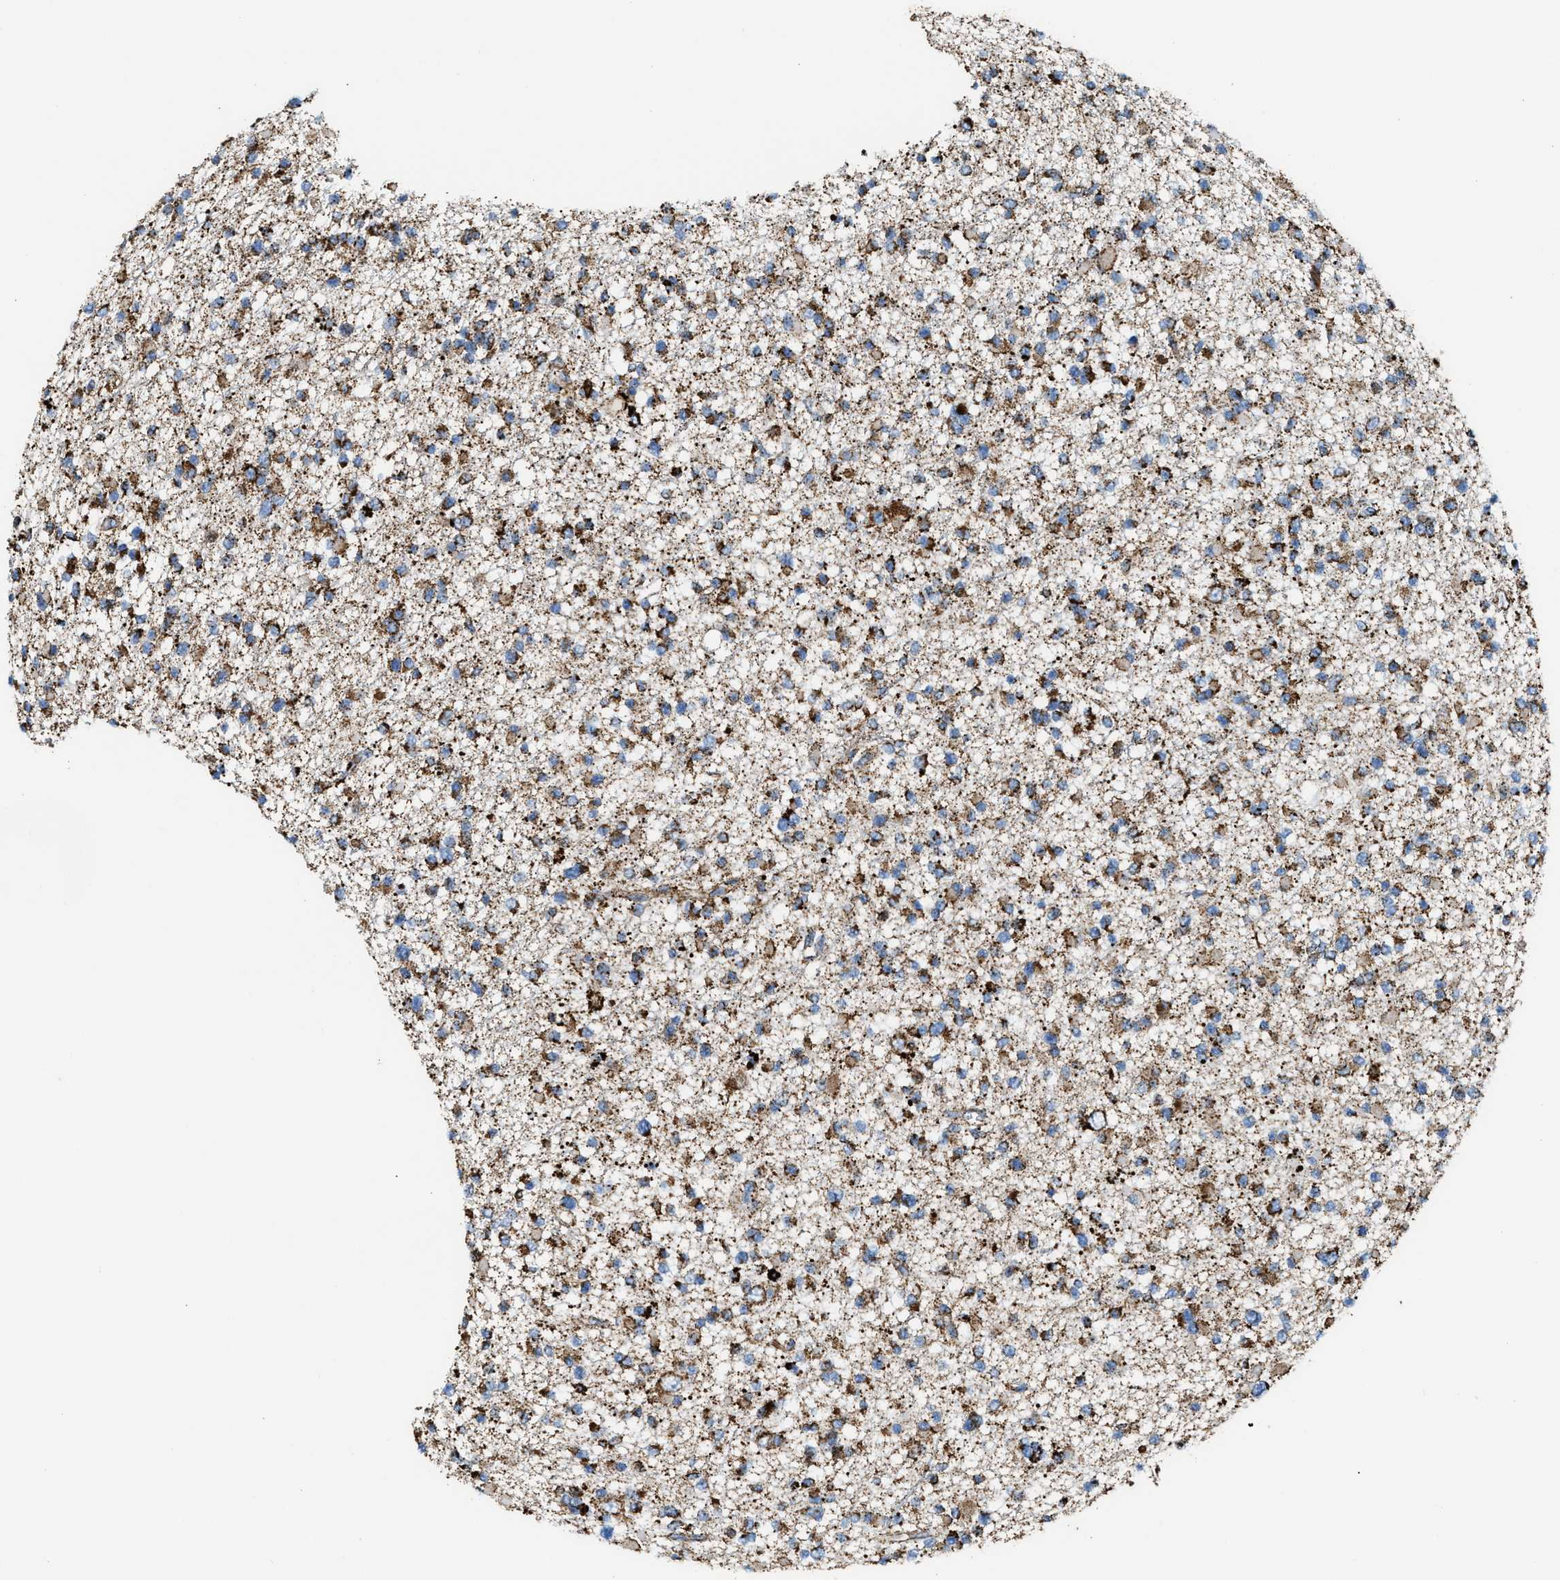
{"staining": {"intensity": "strong", "quantity": "25%-75%", "location": "cytoplasmic/membranous"}, "tissue": "glioma", "cell_type": "Tumor cells", "image_type": "cancer", "snomed": [{"axis": "morphology", "description": "Glioma, malignant, Low grade"}, {"axis": "topography", "description": "Brain"}], "caption": "Protein expression analysis of glioma reveals strong cytoplasmic/membranous positivity in about 25%-75% of tumor cells. (Stains: DAB (3,3'-diaminobenzidine) in brown, nuclei in blue, Microscopy: brightfield microscopy at high magnification).", "gene": "ECHS1", "patient": {"sex": "female", "age": 22}}